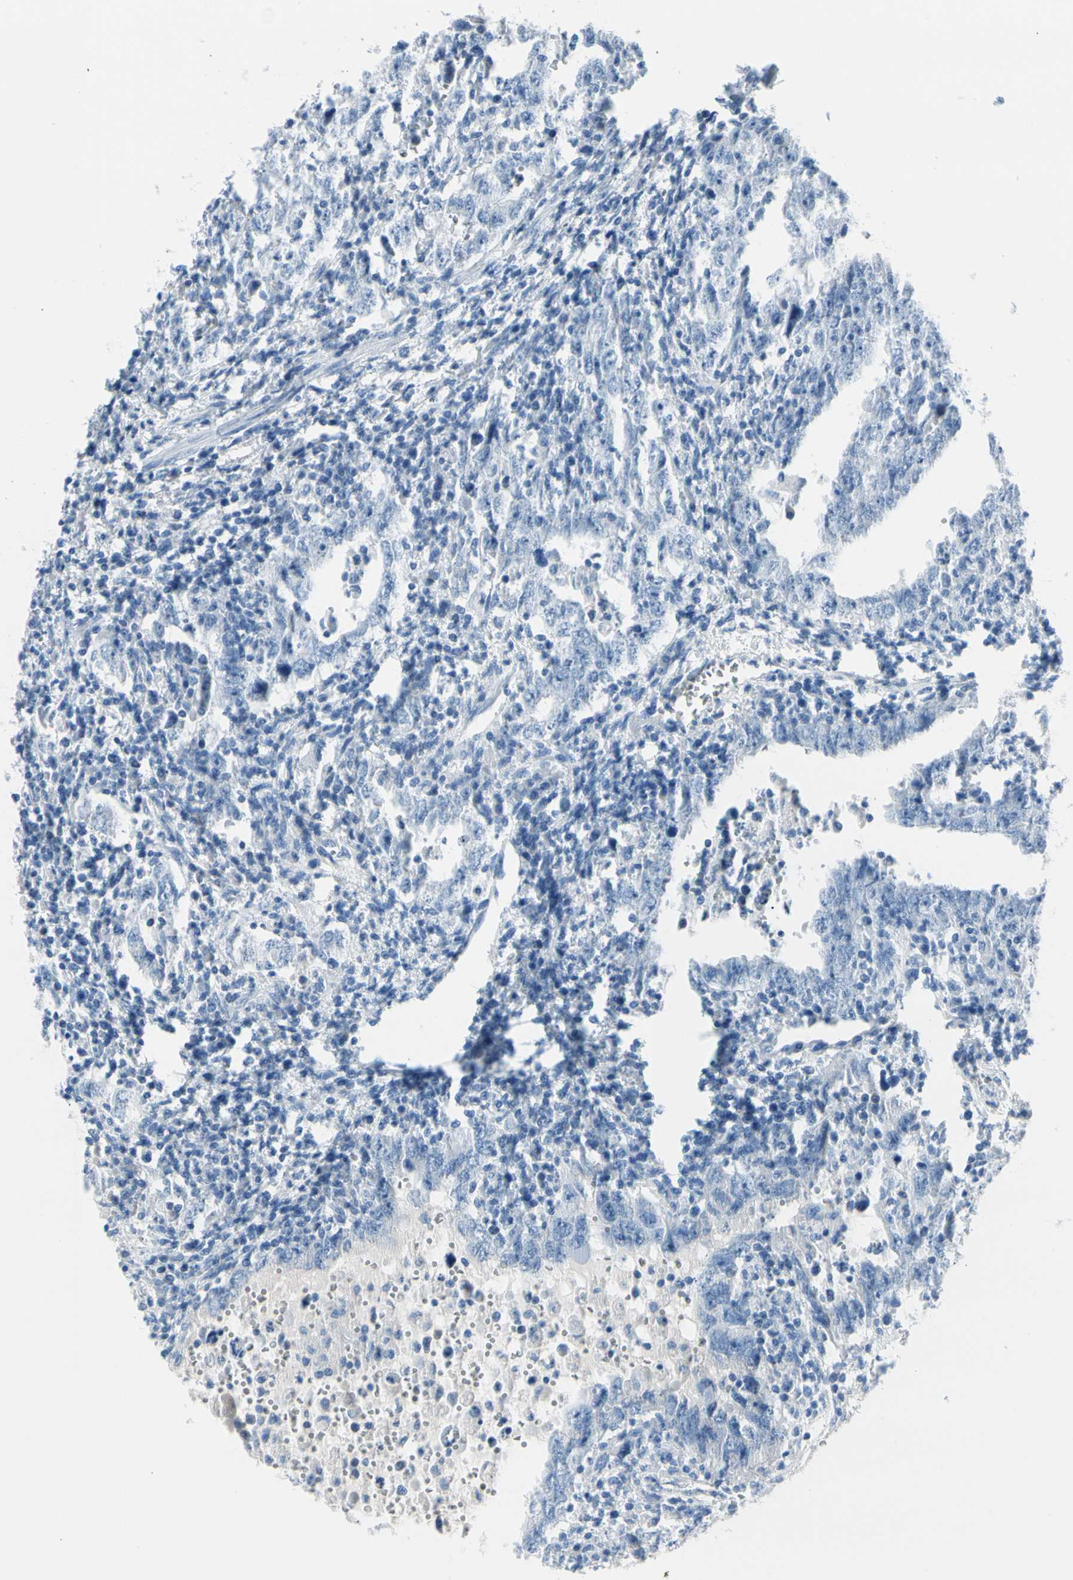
{"staining": {"intensity": "negative", "quantity": "none", "location": "none"}, "tissue": "testis cancer", "cell_type": "Tumor cells", "image_type": "cancer", "snomed": [{"axis": "morphology", "description": "Carcinoma, Embryonal, NOS"}, {"axis": "topography", "description": "Testis"}], "caption": "Human testis embryonal carcinoma stained for a protein using IHC reveals no positivity in tumor cells.", "gene": "TPO", "patient": {"sex": "male", "age": 26}}